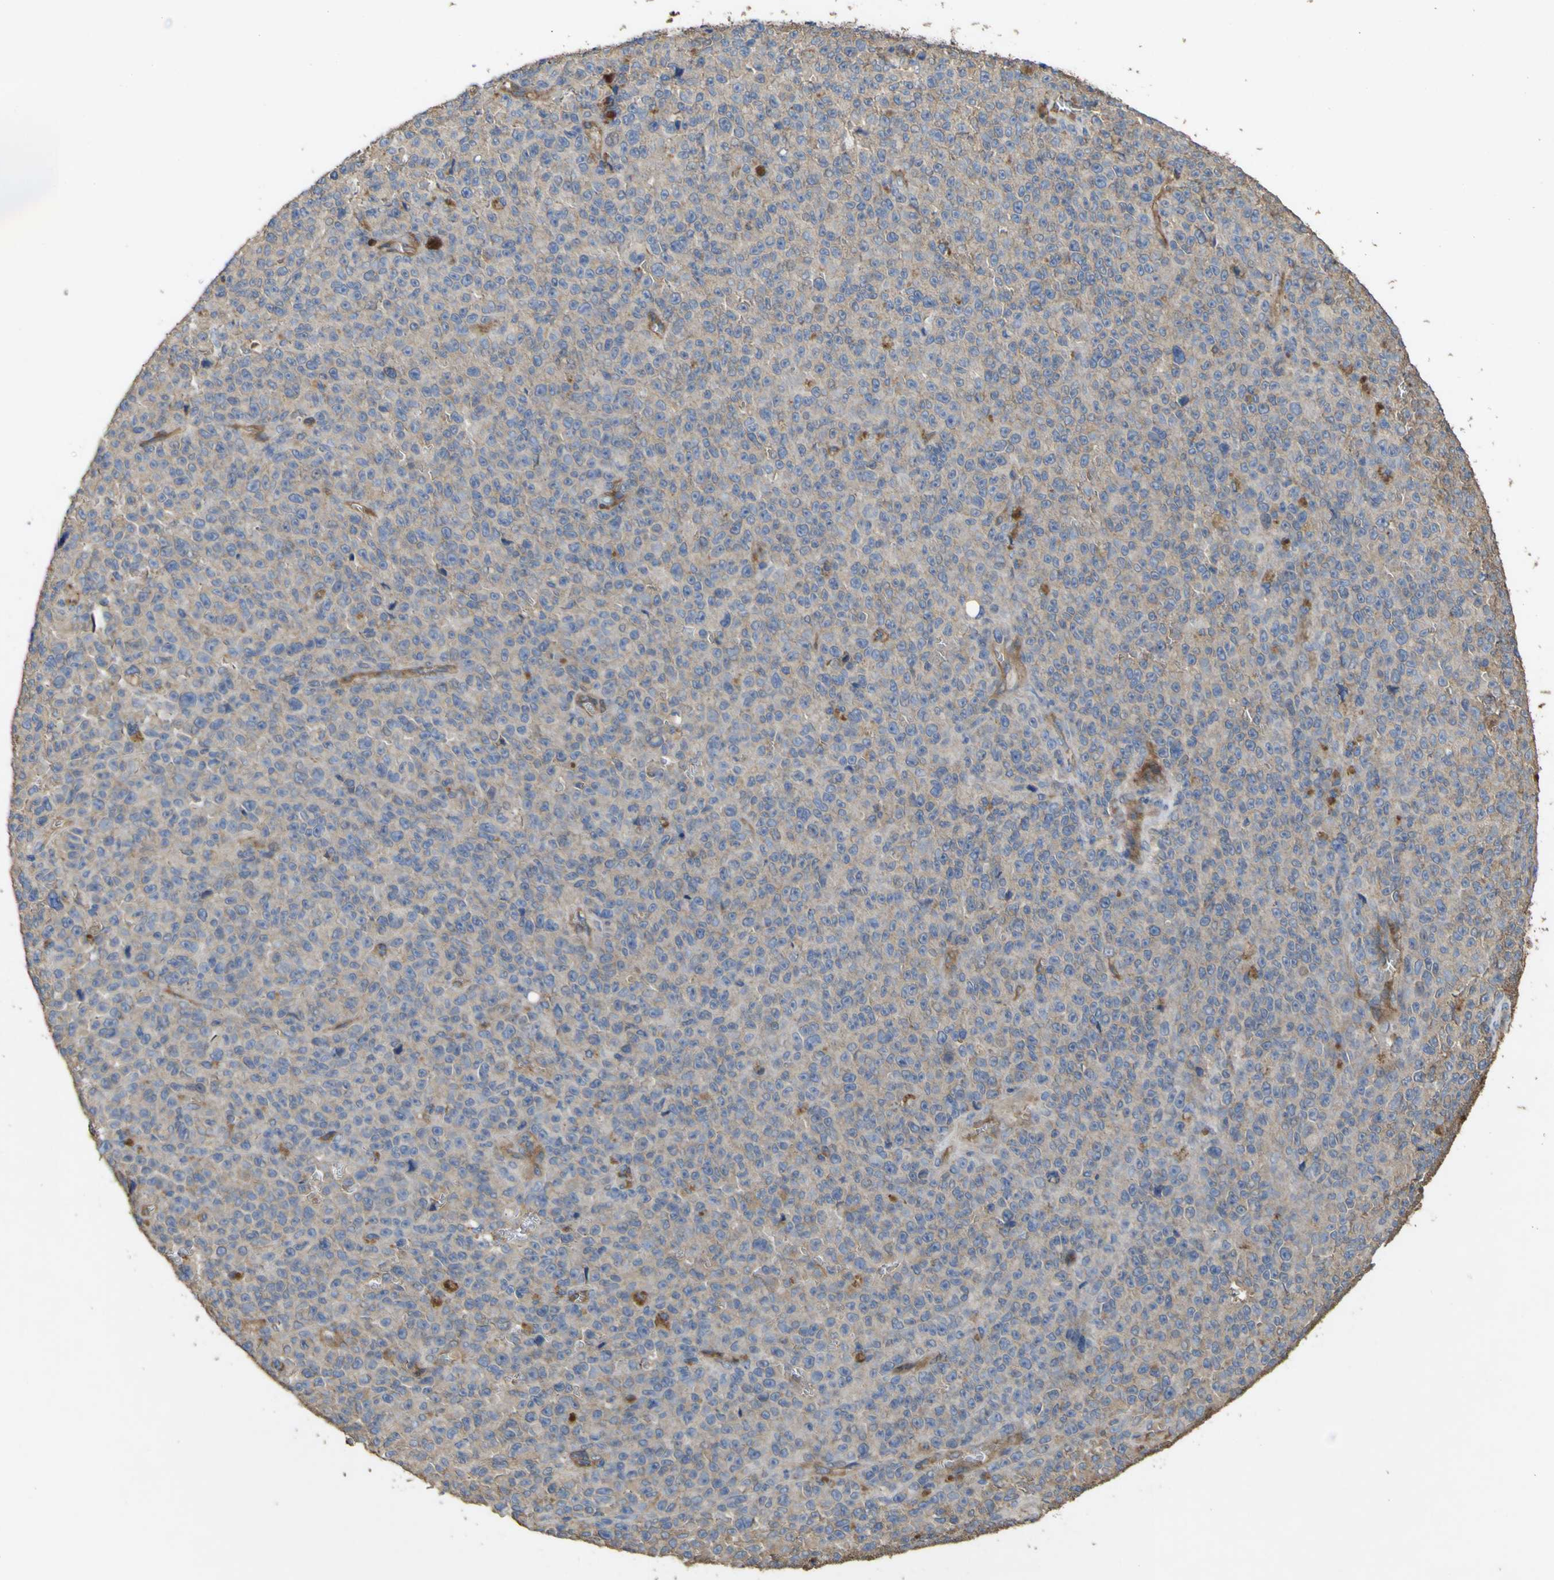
{"staining": {"intensity": "weak", "quantity": "<25%", "location": "cytoplasmic/membranous"}, "tissue": "melanoma", "cell_type": "Tumor cells", "image_type": "cancer", "snomed": [{"axis": "morphology", "description": "Malignant melanoma, NOS"}, {"axis": "topography", "description": "Skin"}], "caption": "This is an immunohistochemistry image of human malignant melanoma. There is no positivity in tumor cells.", "gene": "TNFSF15", "patient": {"sex": "female", "age": 82}}